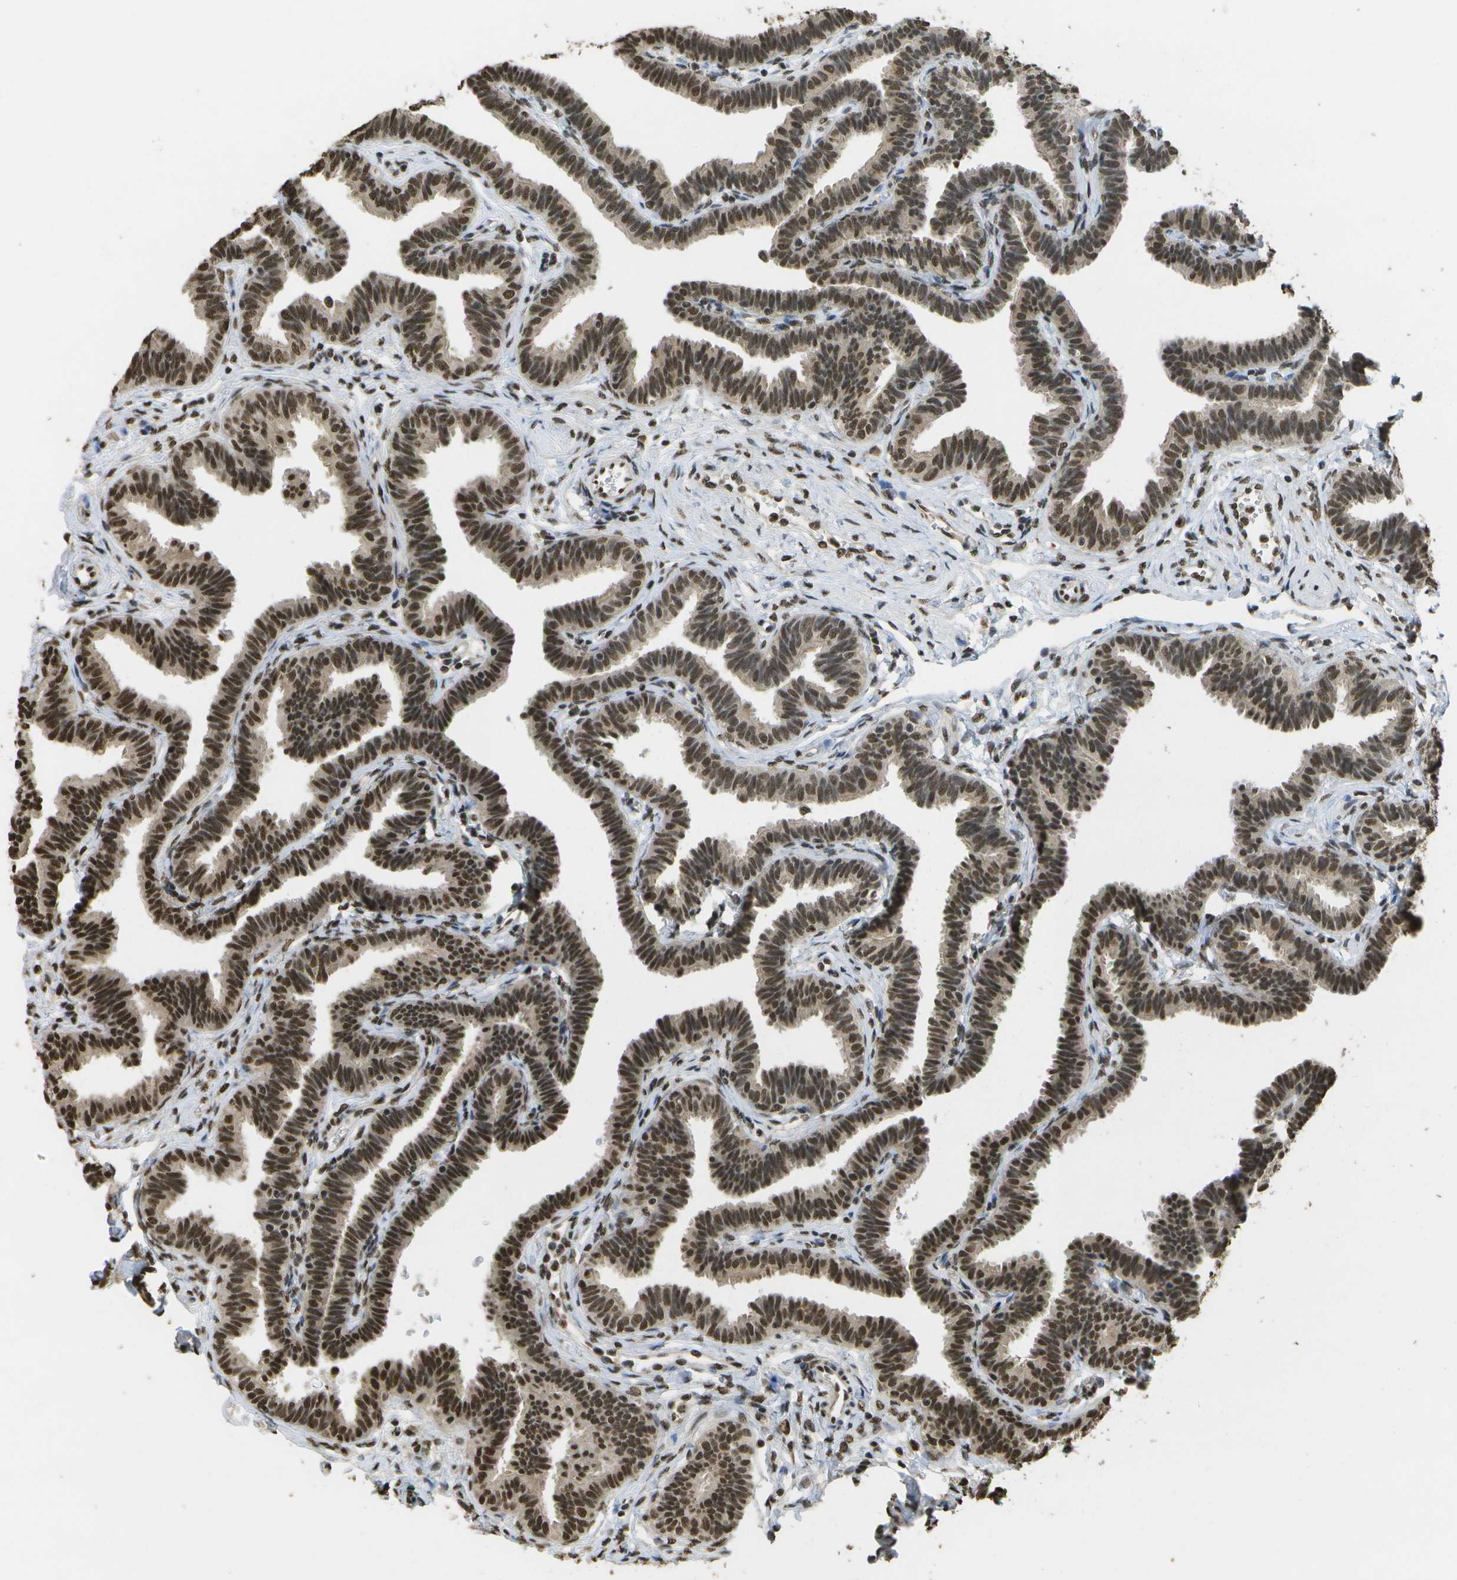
{"staining": {"intensity": "moderate", "quantity": ">75%", "location": "cytoplasmic/membranous,nuclear"}, "tissue": "fallopian tube", "cell_type": "Glandular cells", "image_type": "normal", "snomed": [{"axis": "morphology", "description": "Normal tissue, NOS"}, {"axis": "topography", "description": "Fallopian tube"}, {"axis": "topography", "description": "Ovary"}], "caption": "Immunohistochemistry (IHC) of benign human fallopian tube displays medium levels of moderate cytoplasmic/membranous,nuclear expression in about >75% of glandular cells. Immunohistochemistry (IHC) stains the protein of interest in brown and the nuclei are stained blue.", "gene": "SPEN", "patient": {"sex": "female", "age": 23}}